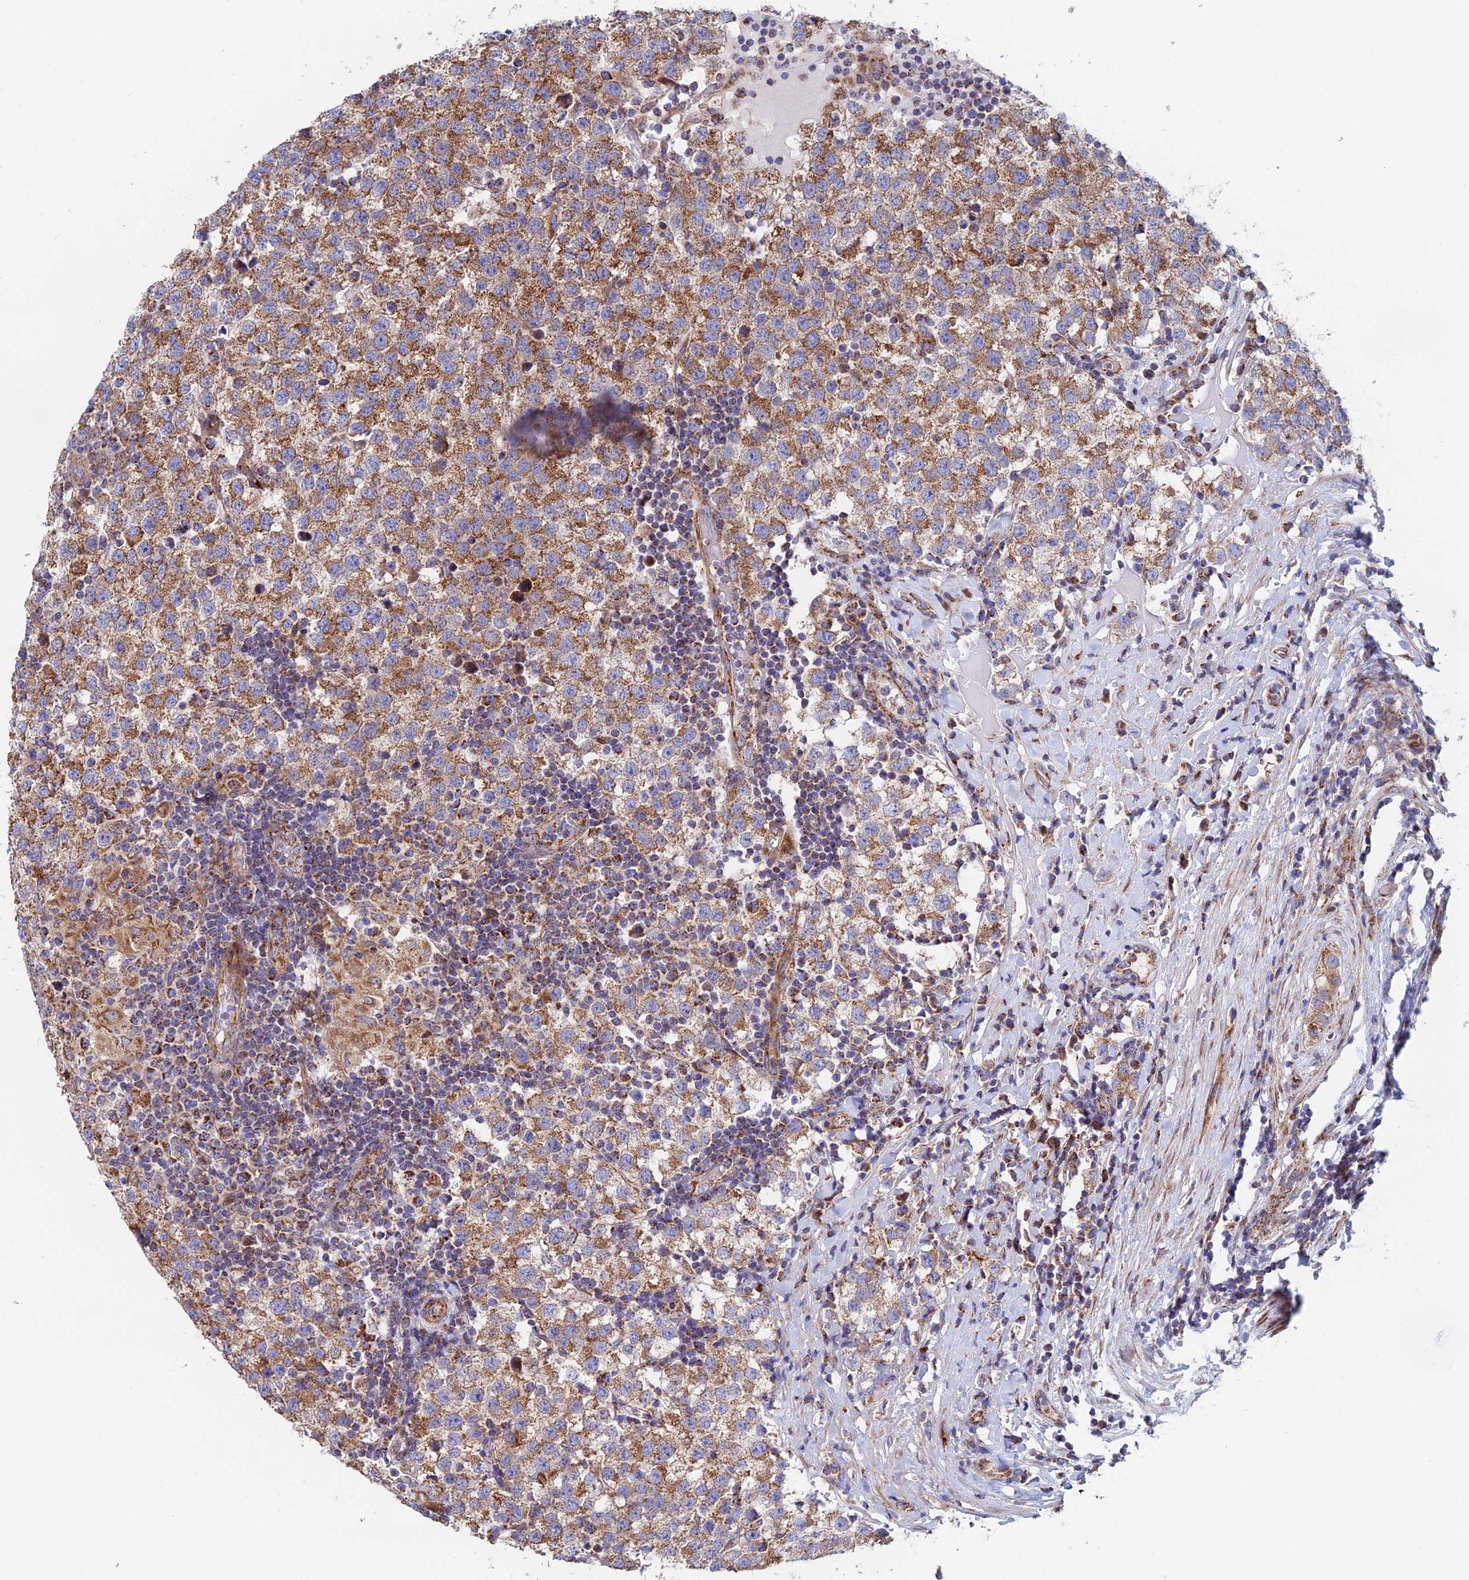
{"staining": {"intensity": "moderate", "quantity": ">75%", "location": "cytoplasmic/membranous"}, "tissue": "testis cancer", "cell_type": "Tumor cells", "image_type": "cancer", "snomed": [{"axis": "morphology", "description": "Seminoma, NOS"}, {"axis": "topography", "description": "Testis"}], "caption": "Immunohistochemistry photomicrograph of human seminoma (testis) stained for a protein (brown), which reveals medium levels of moderate cytoplasmic/membranous expression in about >75% of tumor cells.", "gene": "MRPL1", "patient": {"sex": "male", "age": 34}}